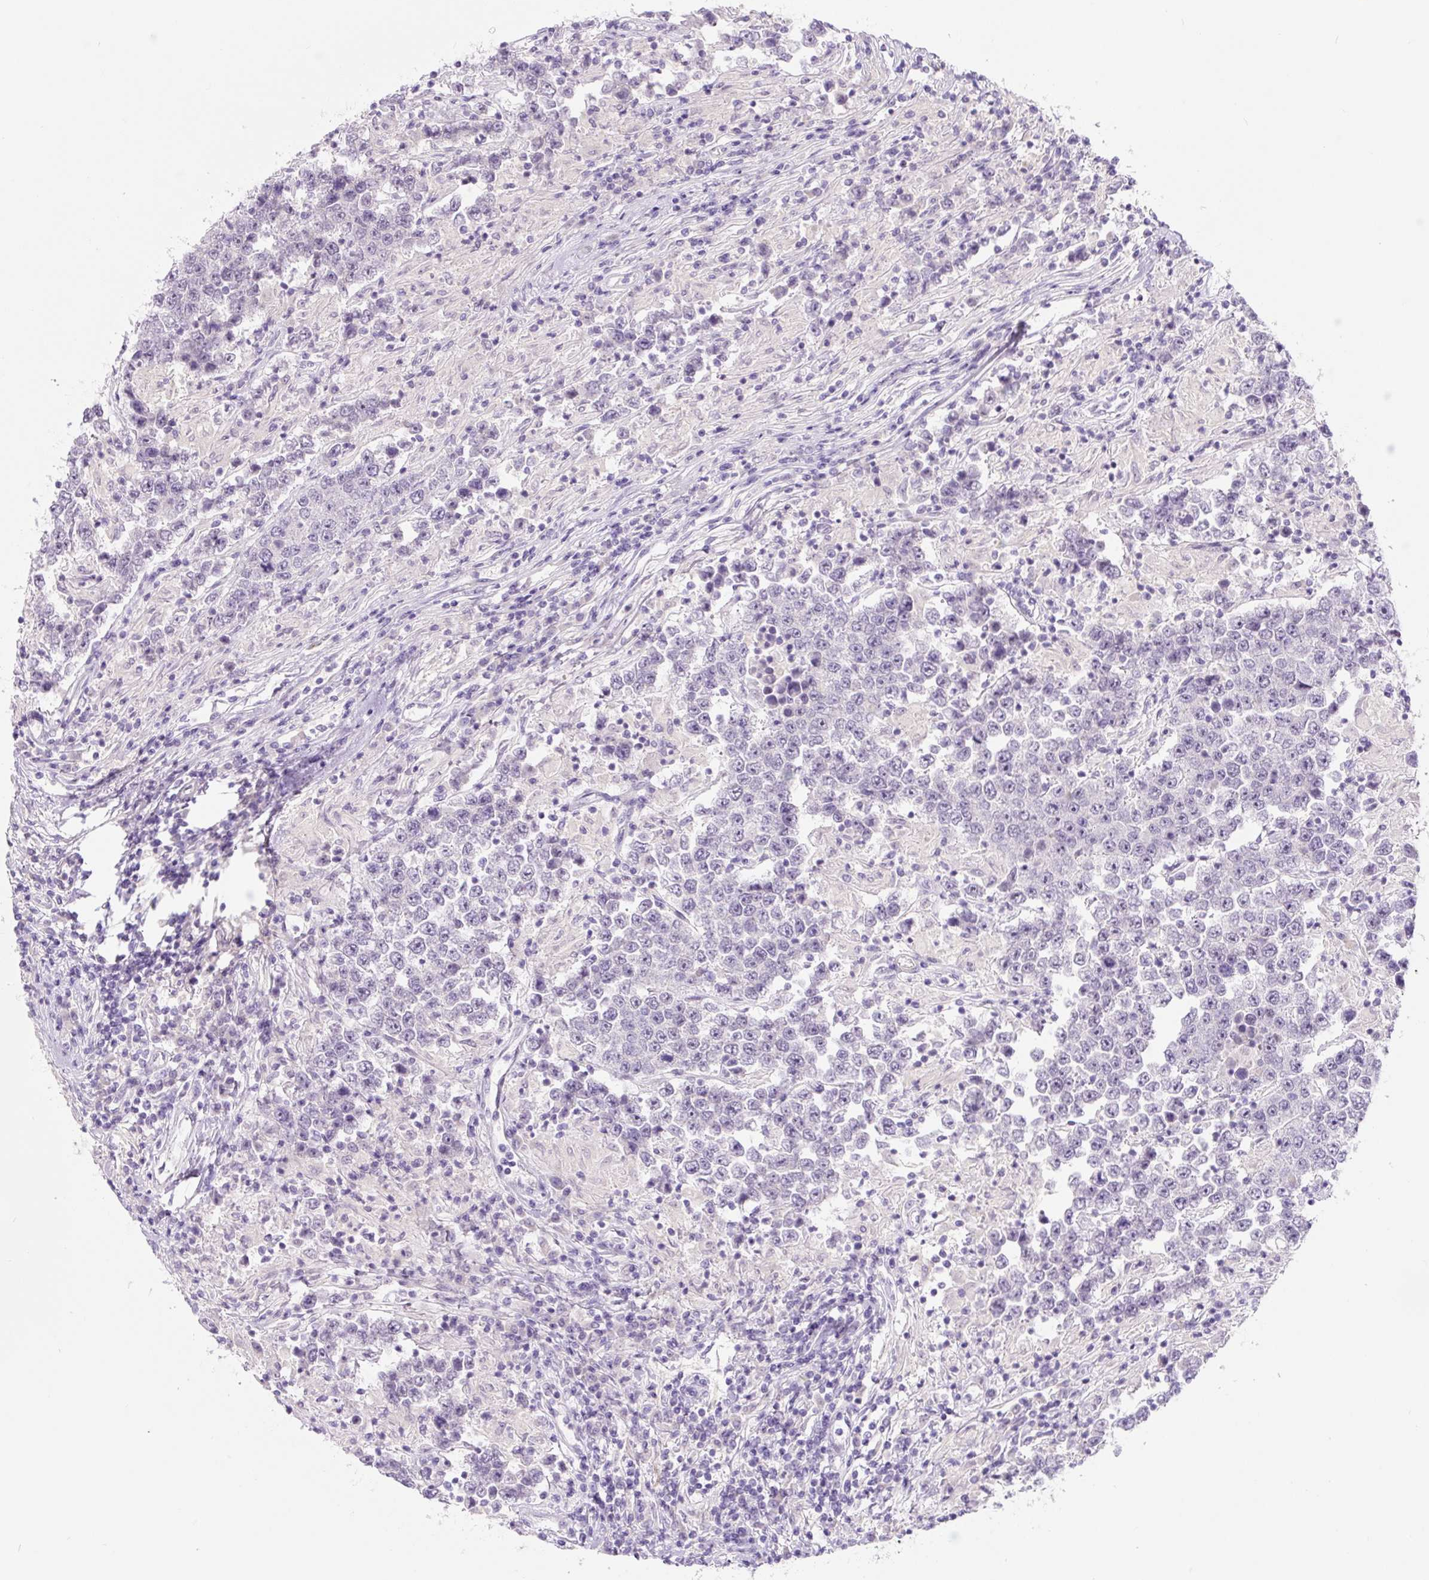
{"staining": {"intensity": "negative", "quantity": "none", "location": "none"}, "tissue": "testis cancer", "cell_type": "Tumor cells", "image_type": "cancer", "snomed": [{"axis": "morphology", "description": "Normal tissue, NOS"}, {"axis": "morphology", "description": "Urothelial carcinoma, High grade"}, {"axis": "morphology", "description": "Seminoma, NOS"}, {"axis": "morphology", "description": "Carcinoma, Embryonal, NOS"}, {"axis": "topography", "description": "Urinary bladder"}, {"axis": "topography", "description": "Testis"}], "caption": "Immunohistochemical staining of human embryonal carcinoma (testis) reveals no significant staining in tumor cells. (Brightfield microscopy of DAB immunohistochemistry (IHC) at high magnification).", "gene": "CCL25", "patient": {"sex": "male", "age": 41}}